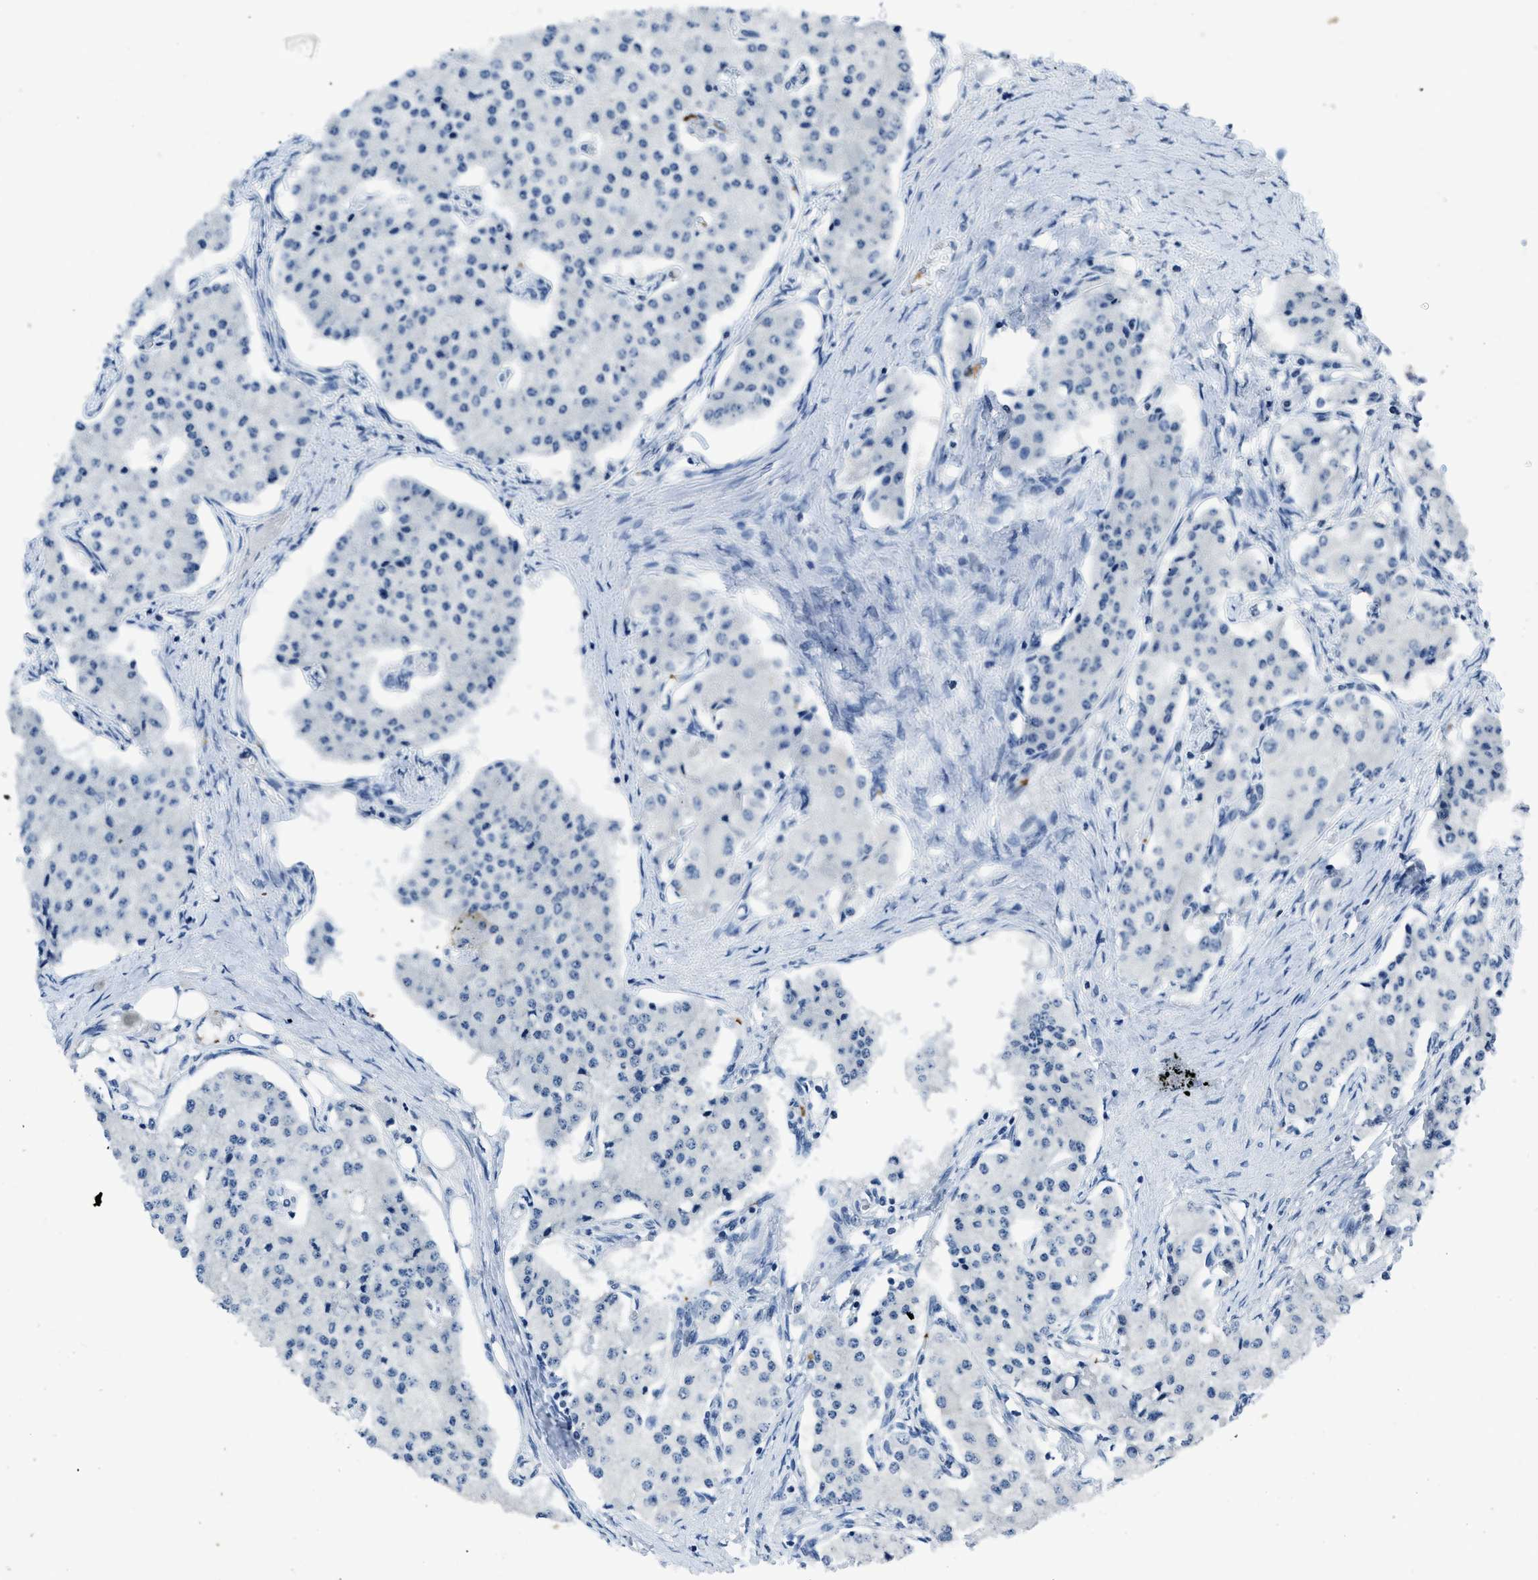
{"staining": {"intensity": "negative", "quantity": "none", "location": "none"}, "tissue": "carcinoid", "cell_type": "Tumor cells", "image_type": "cancer", "snomed": [{"axis": "morphology", "description": "Carcinoid, malignant, NOS"}, {"axis": "topography", "description": "Colon"}], "caption": "IHC of carcinoid (malignant) shows no positivity in tumor cells.", "gene": "ITGA2B", "patient": {"sex": "female", "age": 52}}